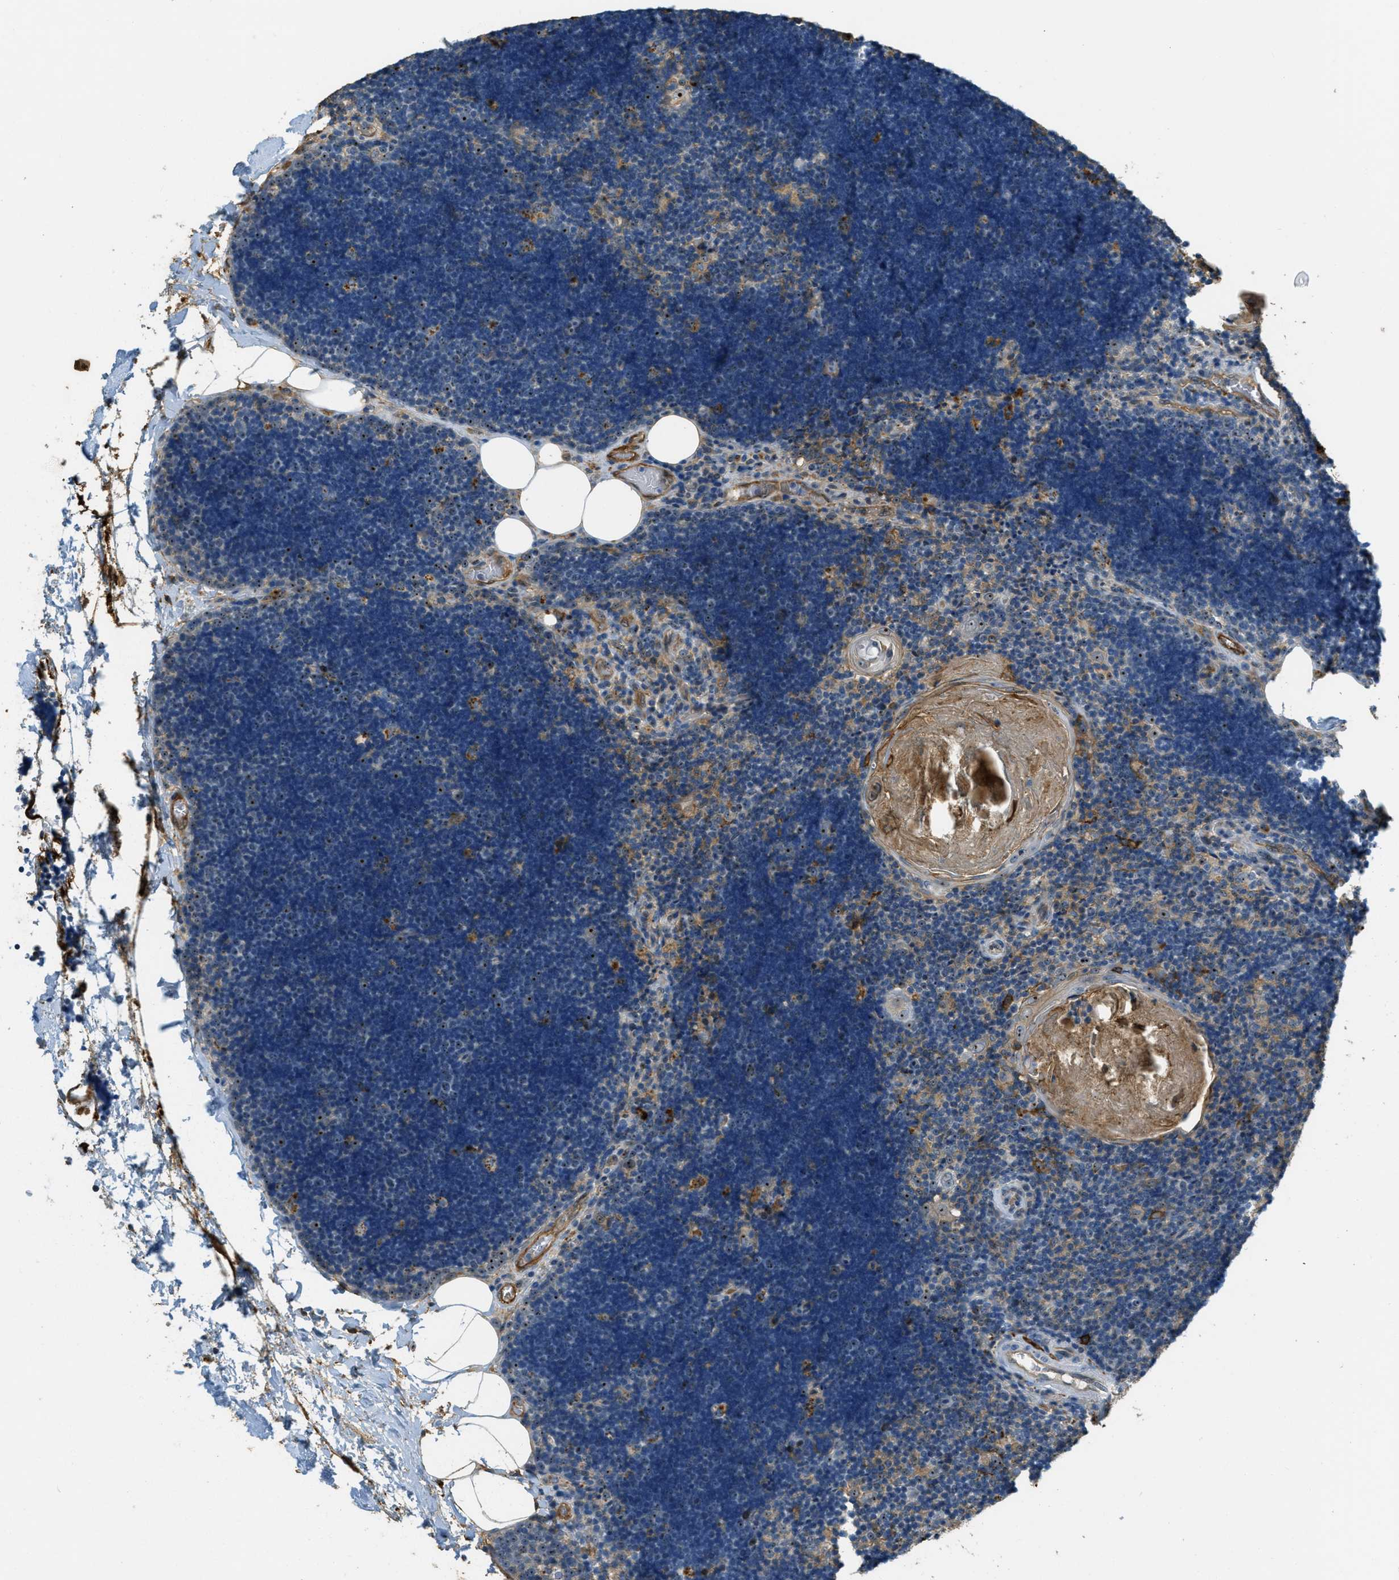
{"staining": {"intensity": "moderate", "quantity": "<25%", "location": "nuclear"}, "tissue": "lymph node", "cell_type": "Germinal center cells", "image_type": "normal", "snomed": [{"axis": "morphology", "description": "Normal tissue, NOS"}, {"axis": "topography", "description": "Lymph node"}], "caption": "Immunohistochemistry (IHC) image of unremarkable lymph node: lymph node stained using IHC displays low levels of moderate protein expression localized specifically in the nuclear of germinal center cells, appearing as a nuclear brown color.", "gene": "OSMR", "patient": {"sex": "male", "age": 33}}